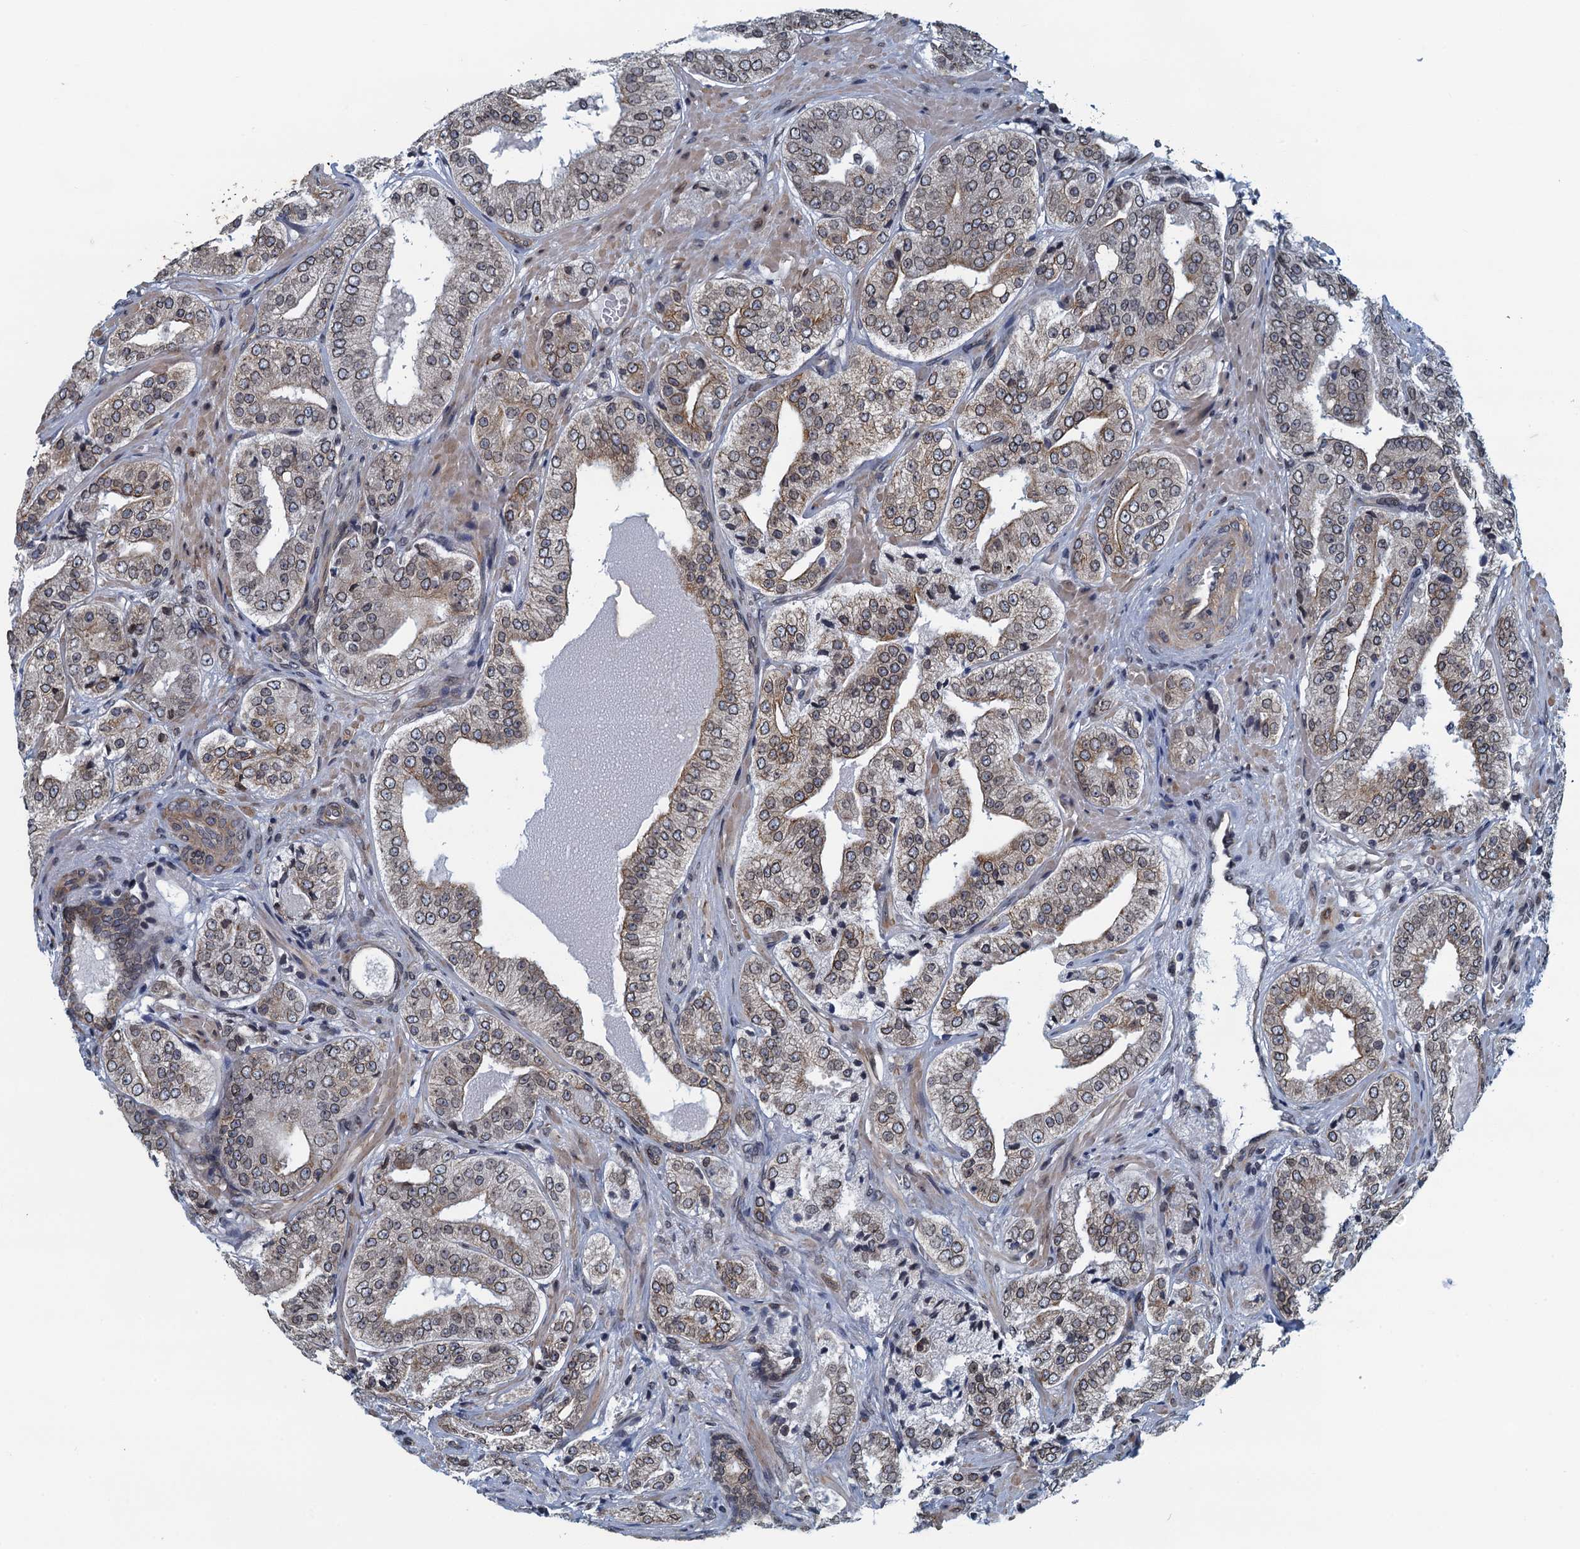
{"staining": {"intensity": "weak", "quantity": ">75%", "location": "cytoplasmic/membranous,nuclear"}, "tissue": "prostate cancer", "cell_type": "Tumor cells", "image_type": "cancer", "snomed": [{"axis": "morphology", "description": "Adenocarcinoma, High grade"}, {"axis": "topography", "description": "Prostate"}], "caption": "The immunohistochemical stain labels weak cytoplasmic/membranous and nuclear staining in tumor cells of prostate high-grade adenocarcinoma tissue.", "gene": "CCDC34", "patient": {"sex": "male", "age": 71}}